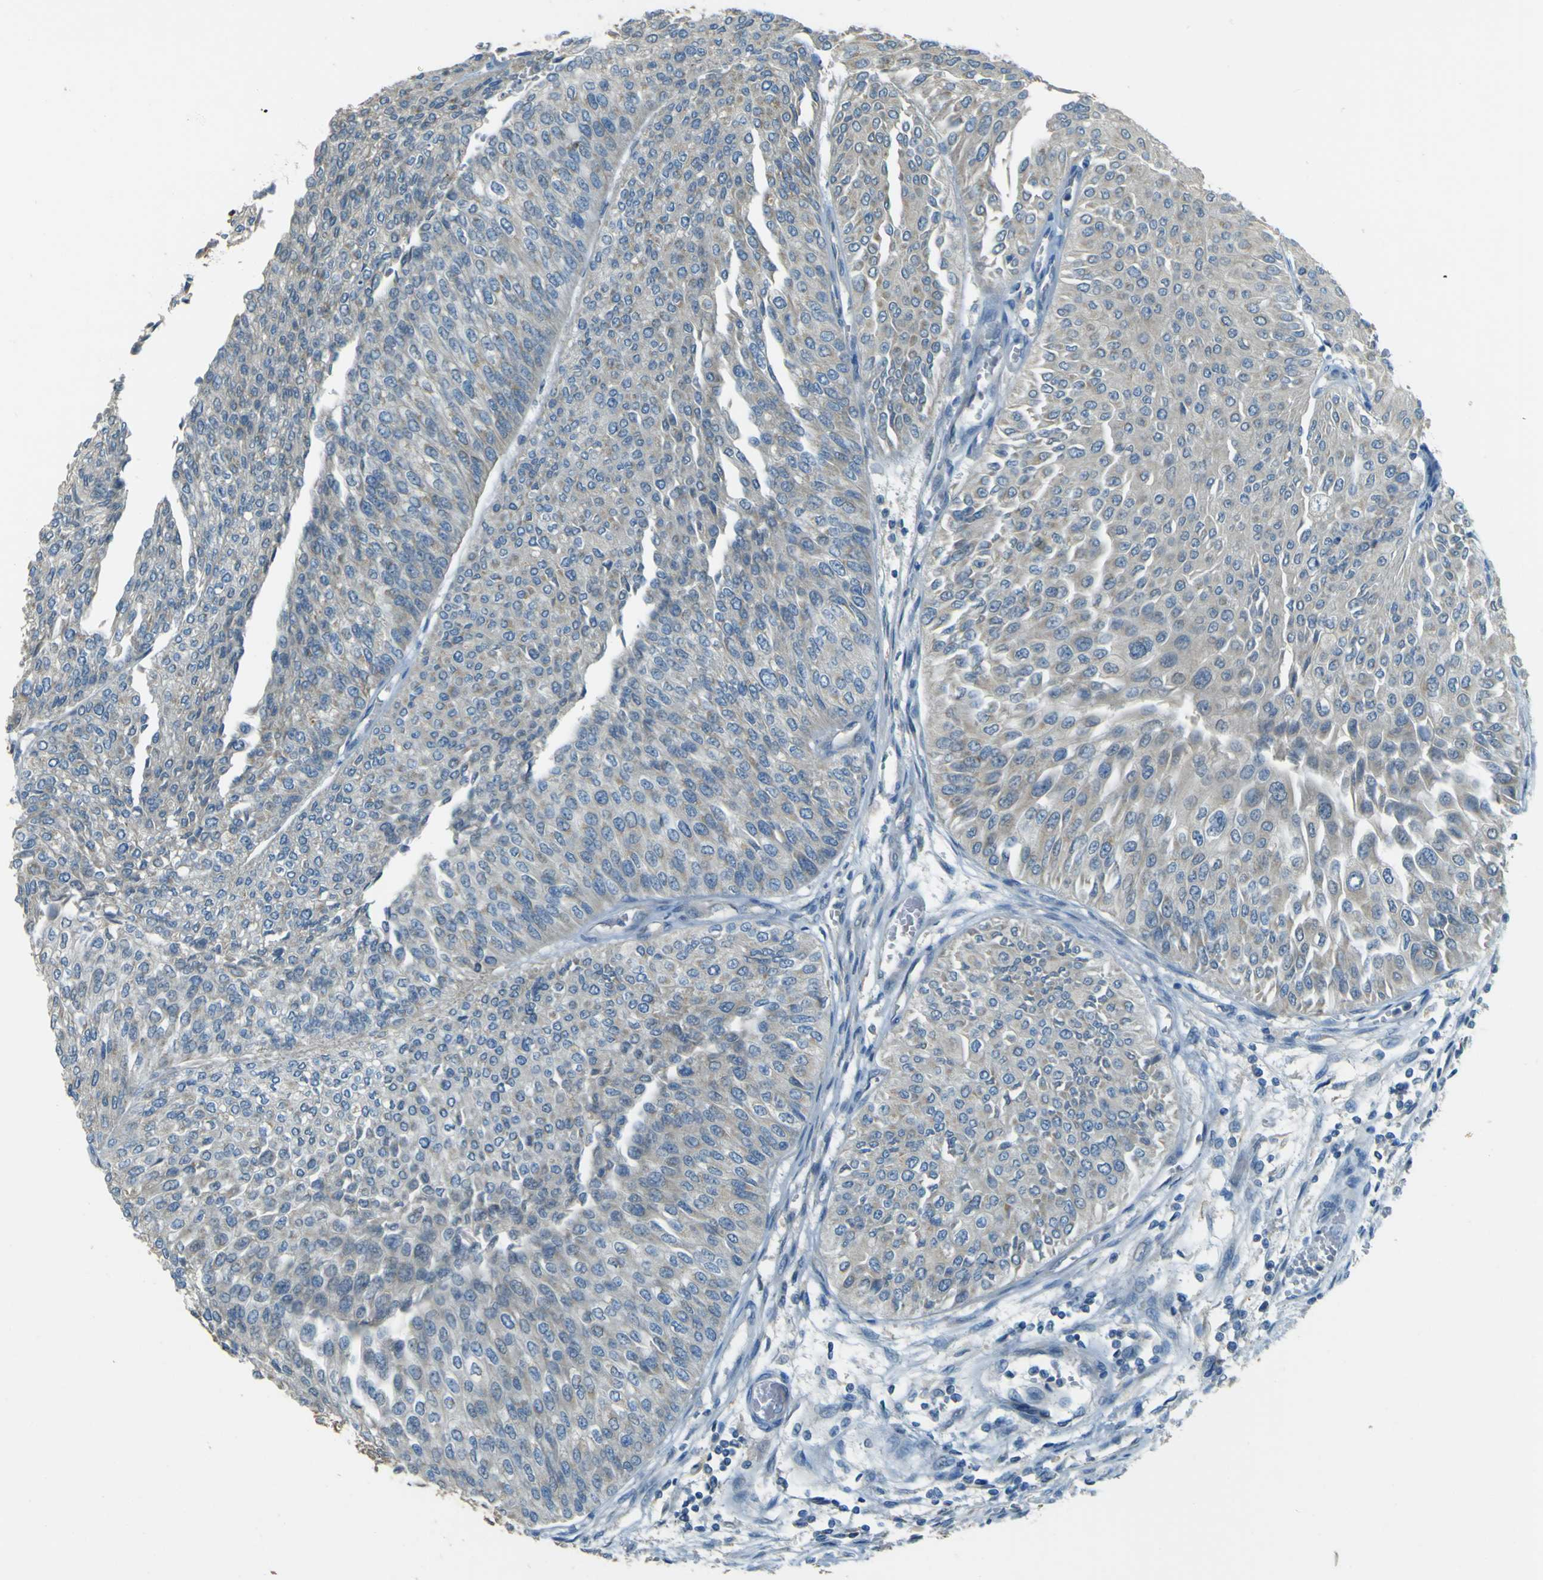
{"staining": {"intensity": "negative", "quantity": "none", "location": "none"}, "tissue": "urothelial cancer", "cell_type": "Tumor cells", "image_type": "cancer", "snomed": [{"axis": "morphology", "description": "Urothelial carcinoma, Low grade"}, {"axis": "topography", "description": "Urinary bladder"}], "caption": "The image displays no staining of tumor cells in urothelial cancer. (Stains: DAB (3,3'-diaminobenzidine) immunohistochemistry (IHC) with hematoxylin counter stain, Microscopy: brightfield microscopy at high magnification).", "gene": "FKTN", "patient": {"sex": "male", "age": 67}}